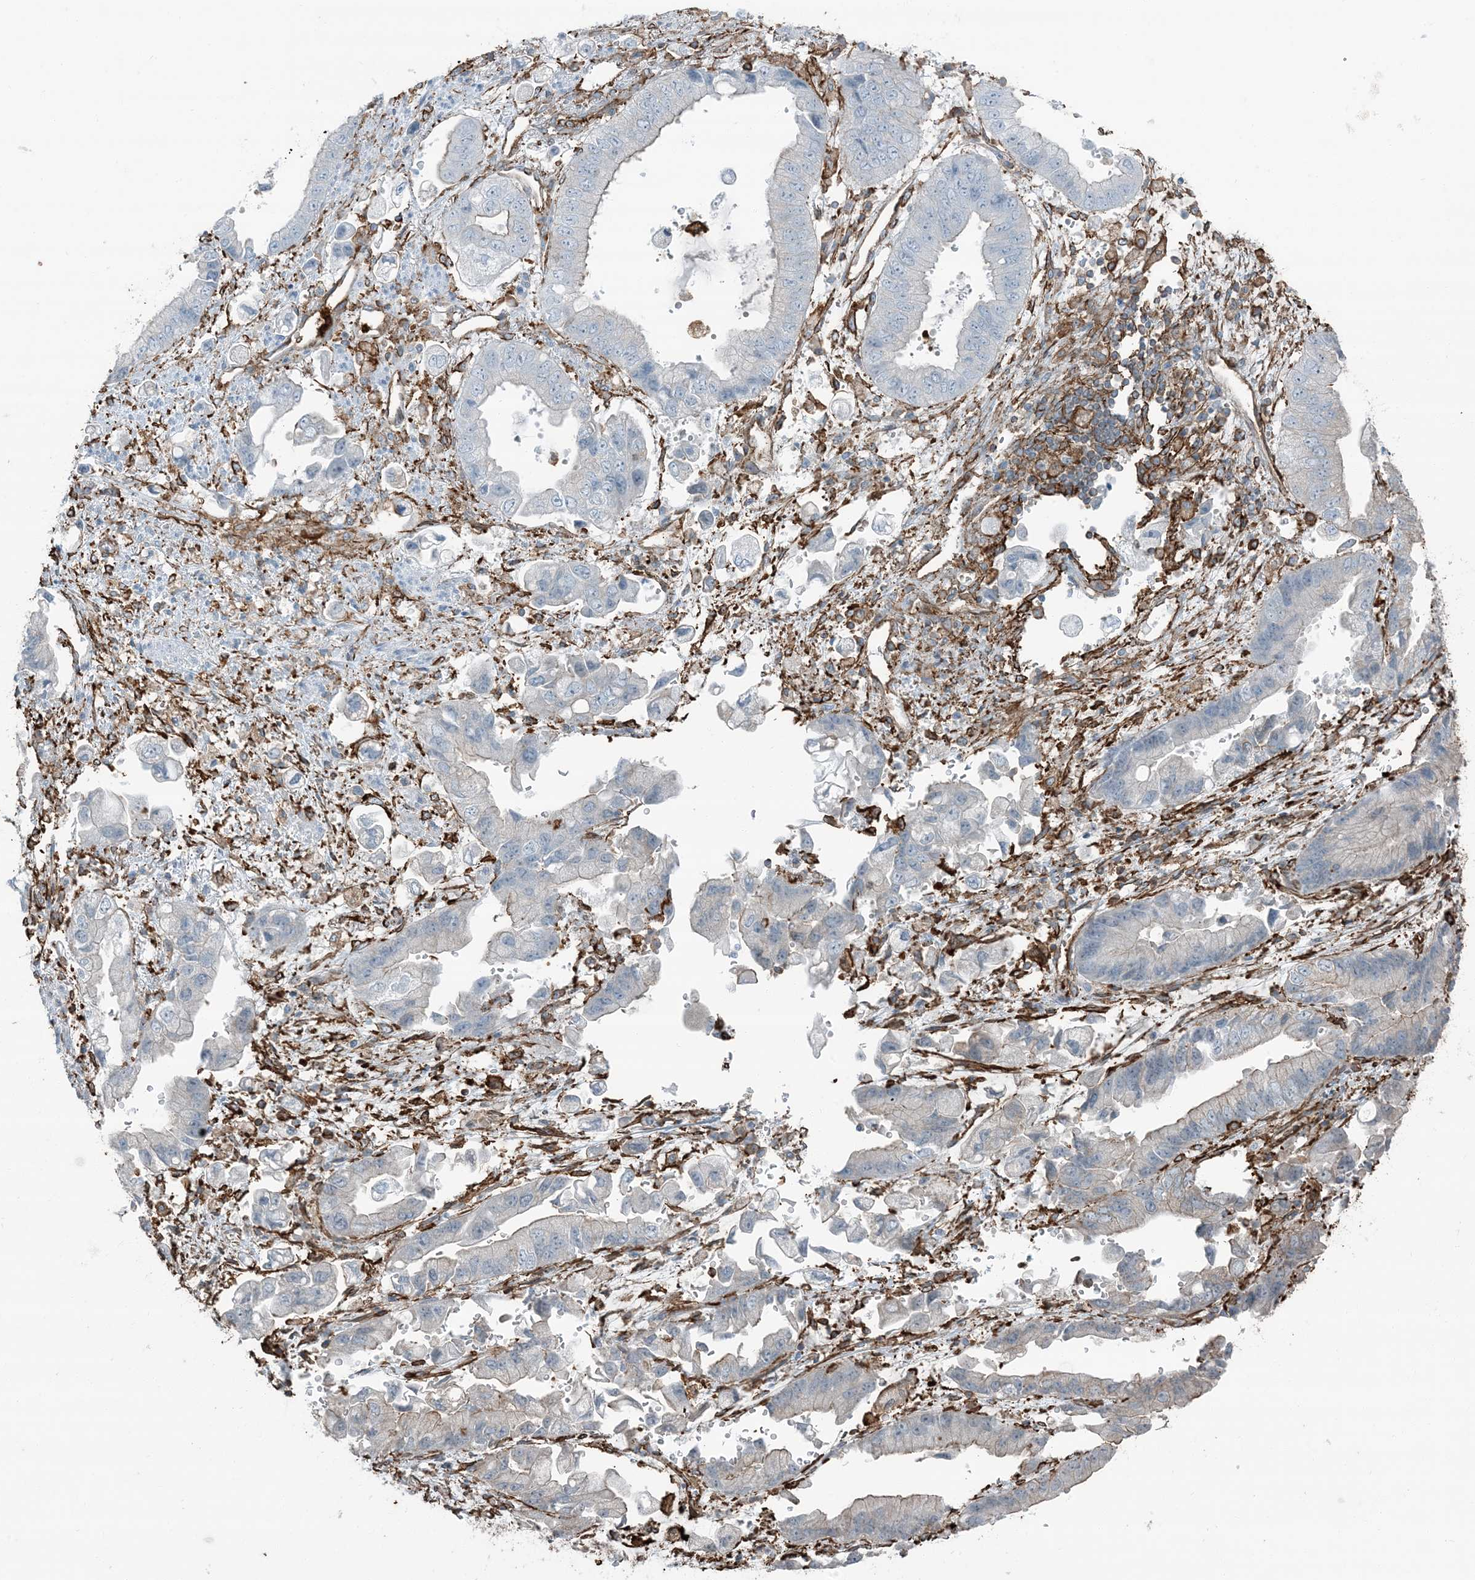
{"staining": {"intensity": "negative", "quantity": "none", "location": "none"}, "tissue": "stomach cancer", "cell_type": "Tumor cells", "image_type": "cancer", "snomed": [{"axis": "morphology", "description": "Adenocarcinoma, NOS"}, {"axis": "topography", "description": "Stomach"}], "caption": "A histopathology image of human adenocarcinoma (stomach) is negative for staining in tumor cells.", "gene": "APOBEC3C", "patient": {"sex": "male", "age": 62}}